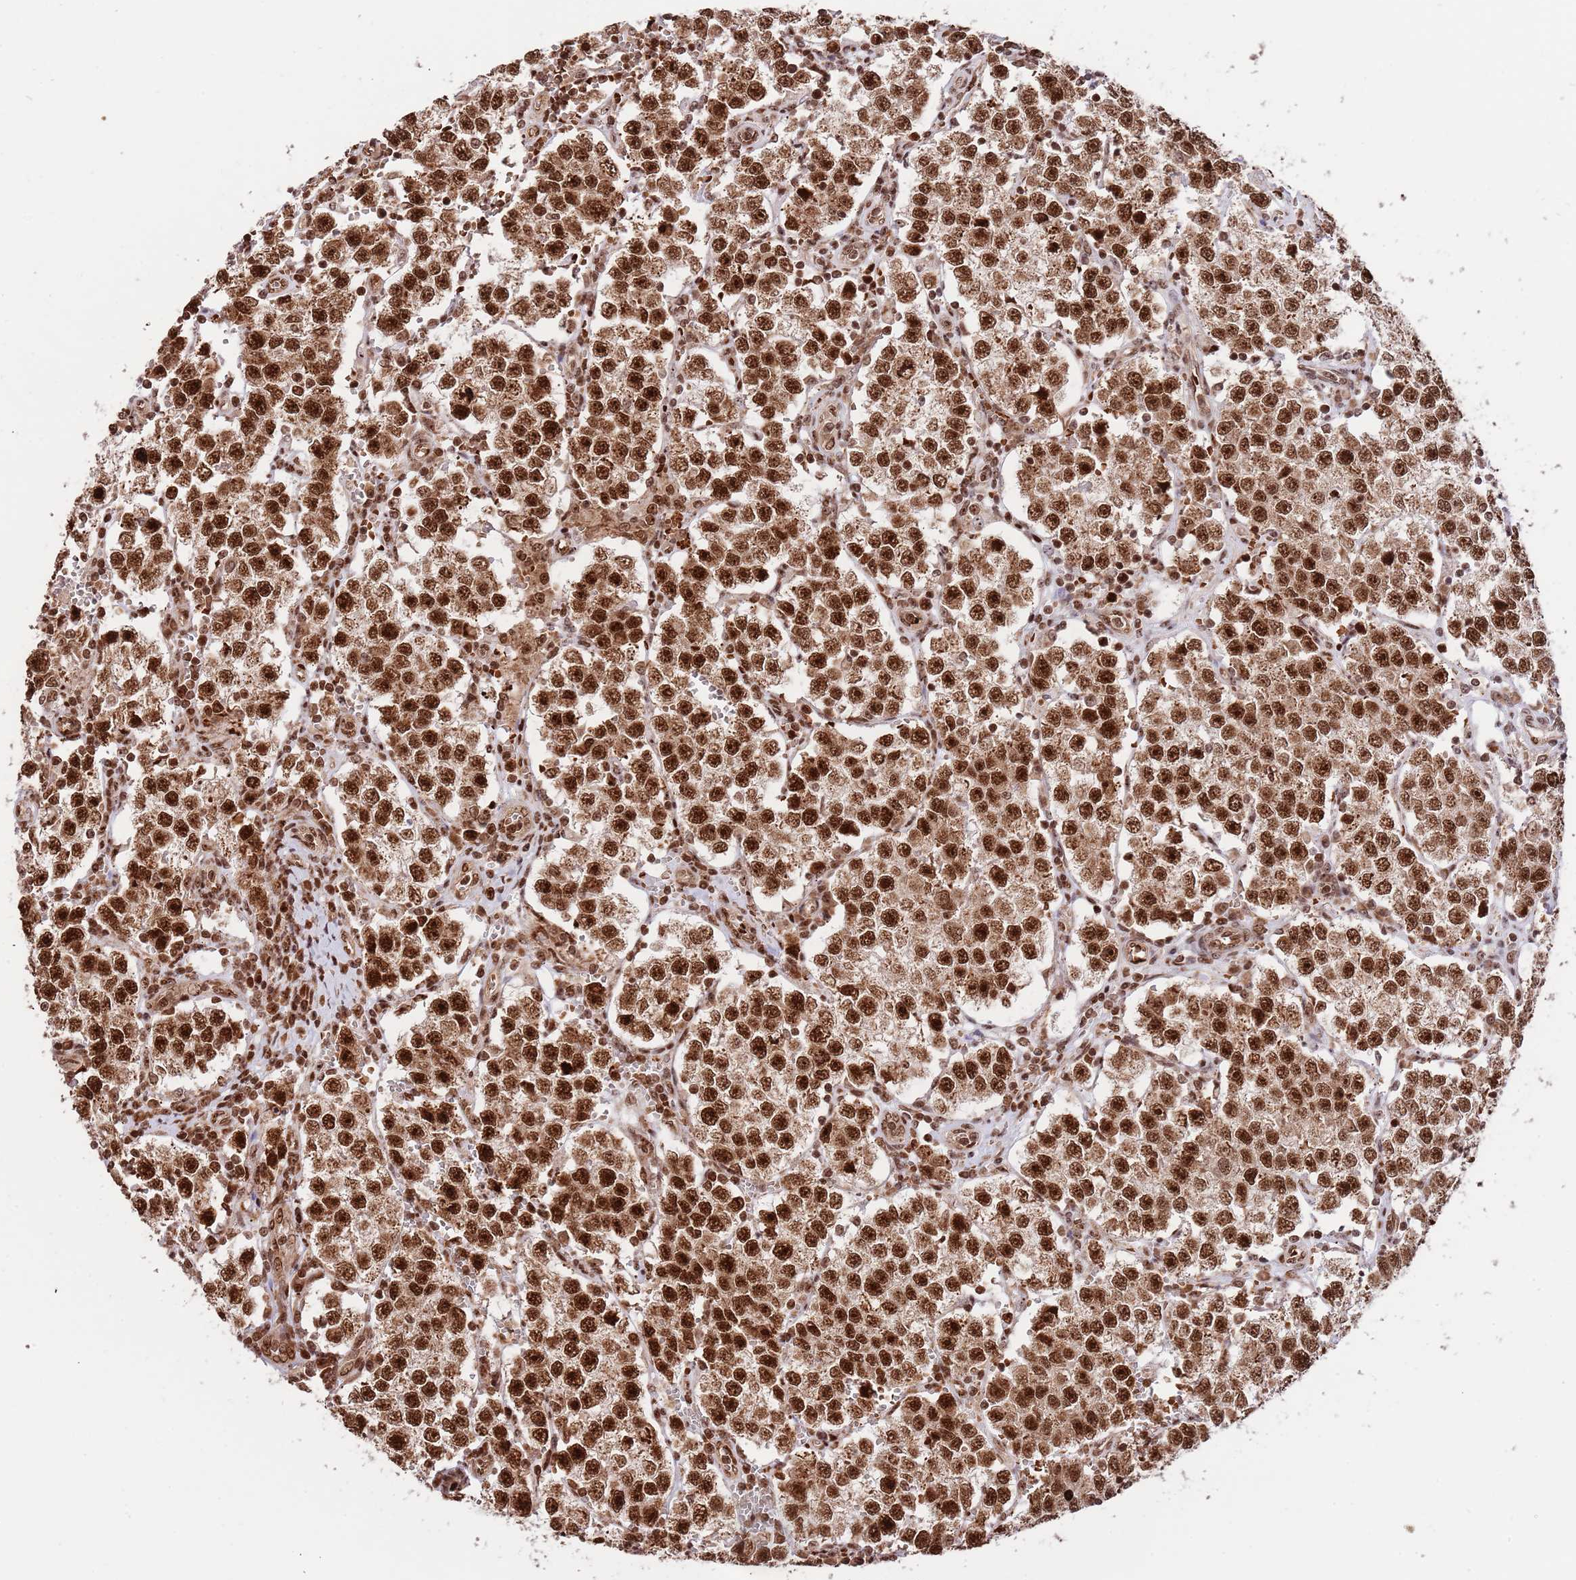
{"staining": {"intensity": "strong", "quantity": ">75%", "location": "cytoplasmic/membranous,nuclear"}, "tissue": "testis cancer", "cell_type": "Tumor cells", "image_type": "cancer", "snomed": [{"axis": "morphology", "description": "Seminoma, NOS"}, {"axis": "topography", "description": "Testis"}], "caption": "An immunohistochemistry image of neoplastic tissue is shown. Protein staining in brown shows strong cytoplasmic/membranous and nuclear positivity in testis seminoma within tumor cells. (DAB = brown stain, brightfield microscopy at high magnification).", "gene": "RIF1", "patient": {"sex": "male", "age": 37}}